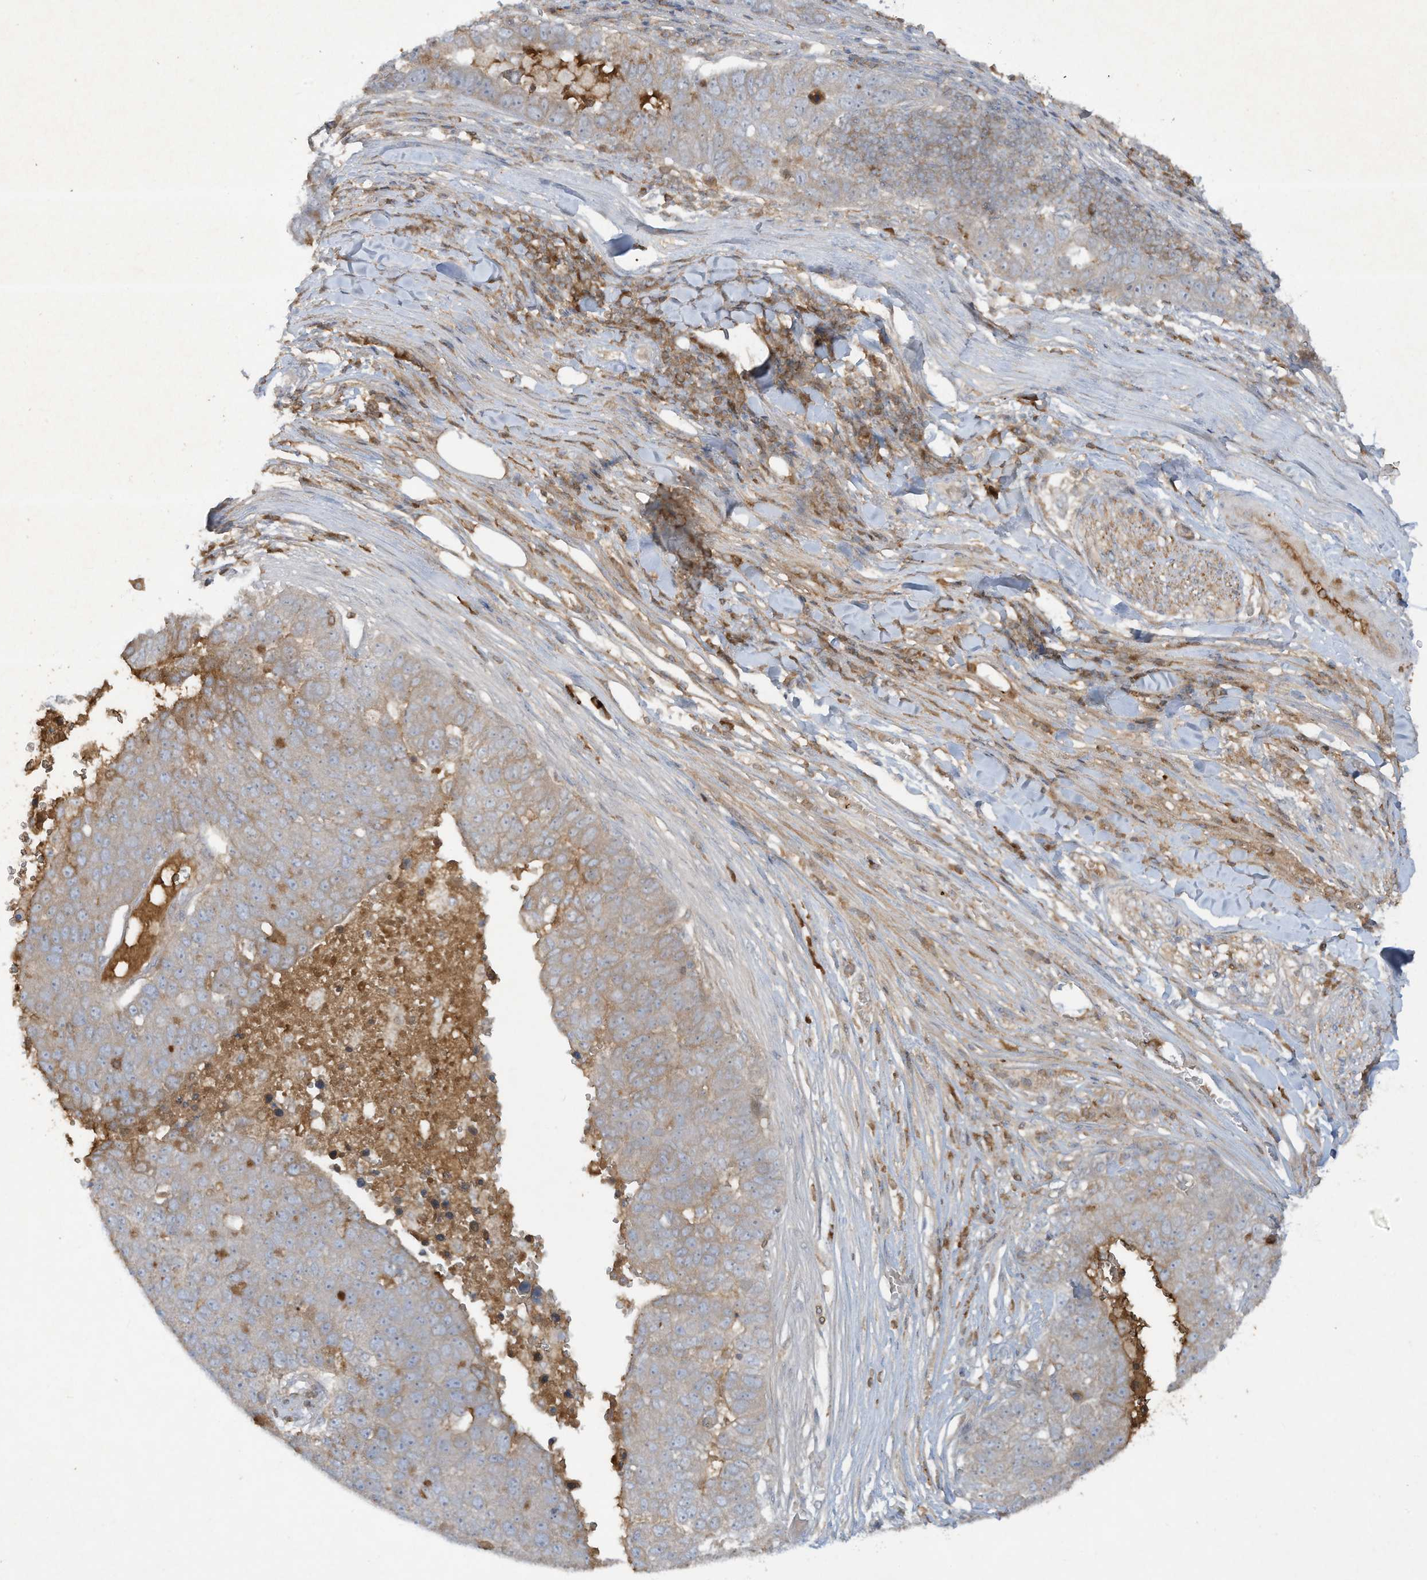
{"staining": {"intensity": "weak", "quantity": "25%-75%", "location": "cytoplasmic/membranous"}, "tissue": "pancreatic cancer", "cell_type": "Tumor cells", "image_type": "cancer", "snomed": [{"axis": "morphology", "description": "Adenocarcinoma, NOS"}, {"axis": "topography", "description": "Pancreas"}], "caption": "Human adenocarcinoma (pancreatic) stained with a brown dye shows weak cytoplasmic/membranous positive positivity in about 25%-75% of tumor cells.", "gene": "FETUB", "patient": {"sex": "female", "age": 61}}